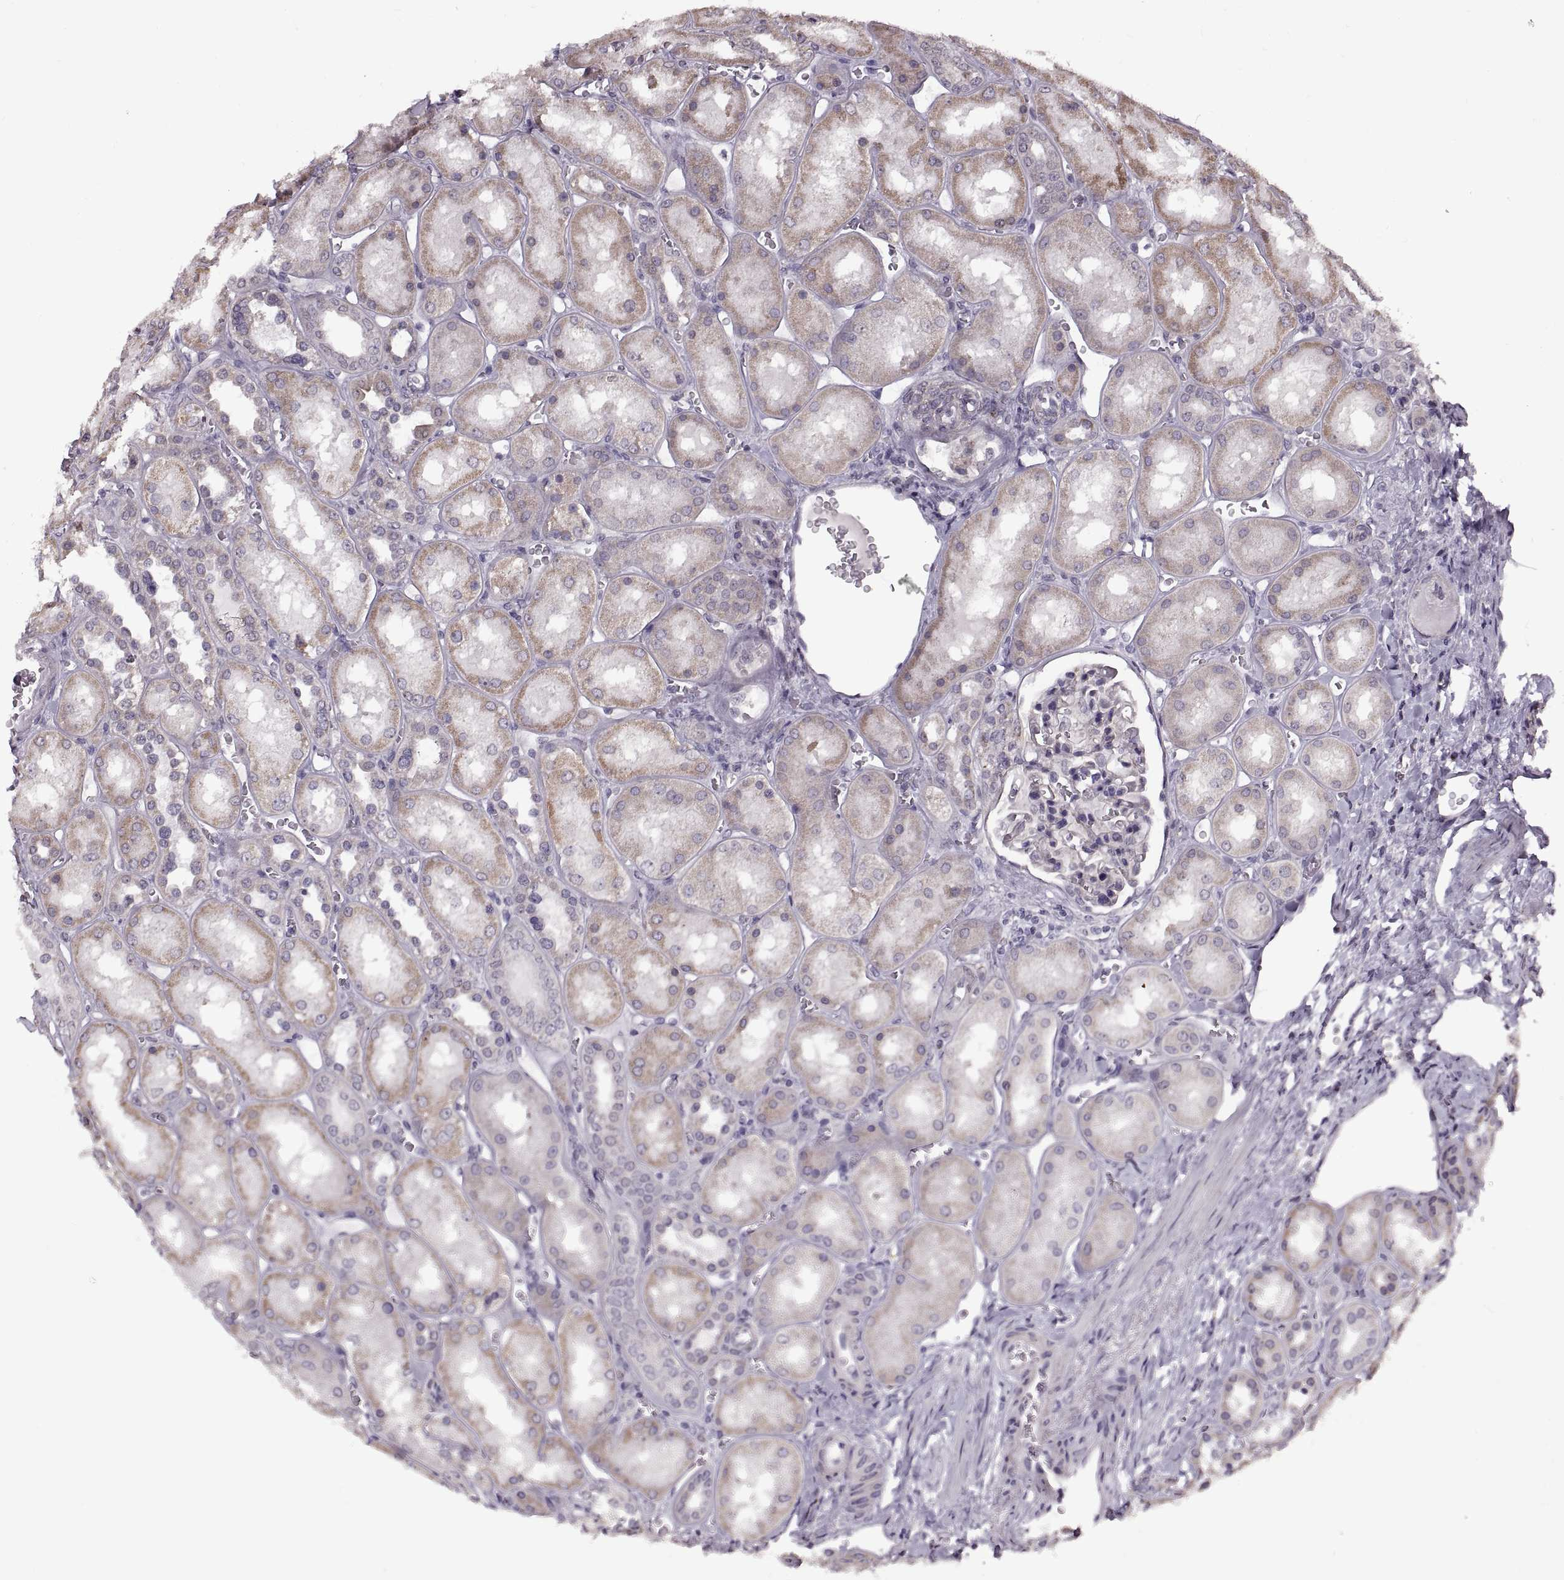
{"staining": {"intensity": "negative", "quantity": "none", "location": "none"}, "tissue": "kidney", "cell_type": "Cells in glomeruli", "image_type": "normal", "snomed": [{"axis": "morphology", "description": "Normal tissue, NOS"}, {"axis": "topography", "description": "Kidney"}], "caption": "Immunohistochemistry (IHC) of unremarkable kidney reveals no positivity in cells in glomeruli. (DAB (3,3'-diaminobenzidine) IHC, high magnification).", "gene": "PRSS37", "patient": {"sex": "male", "age": 73}}